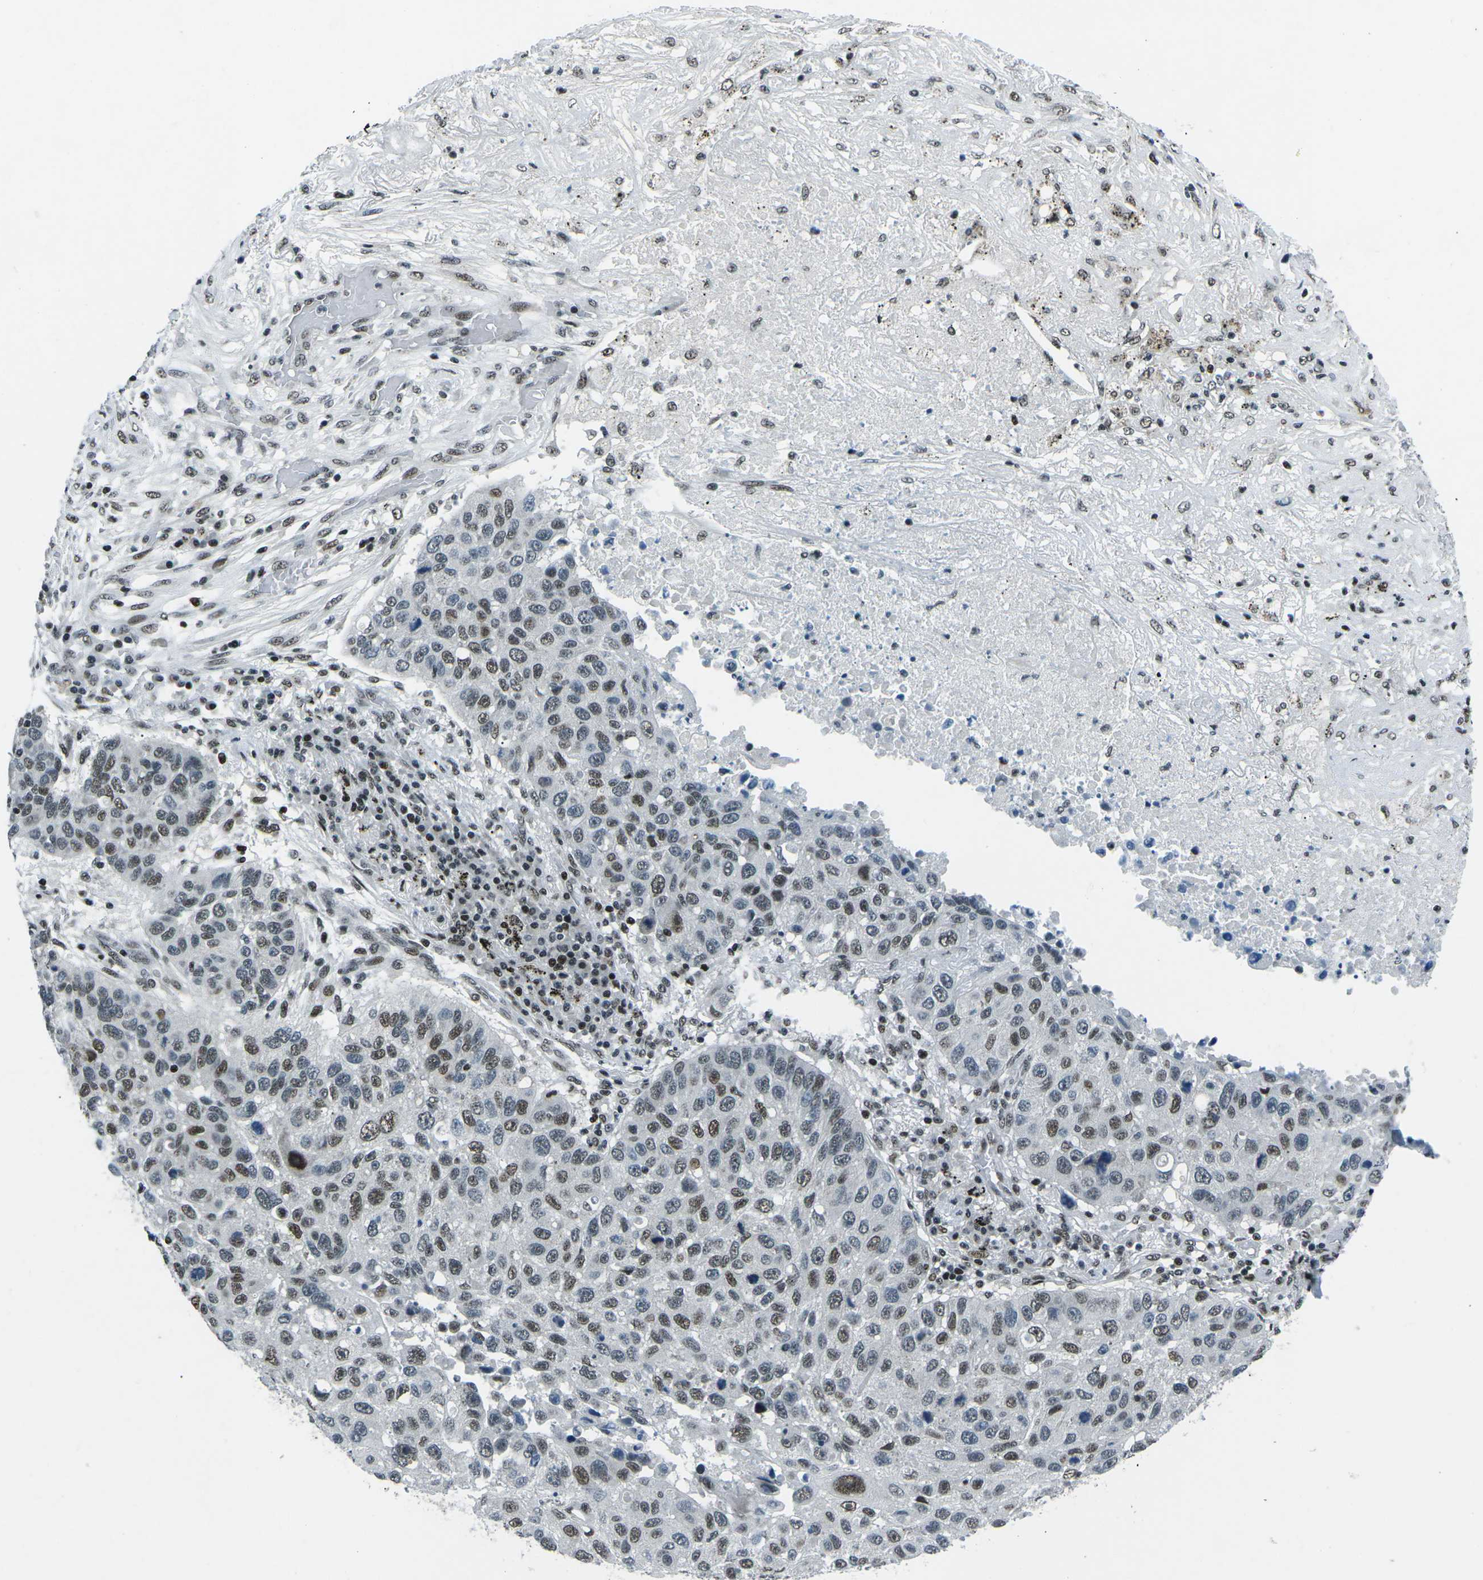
{"staining": {"intensity": "moderate", "quantity": "25%-75%", "location": "nuclear"}, "tissue": "lung cancer", "cell_type": "Tumor cells", "image_type": "cancer", "snomed": [{"axis": "morphology", "description": "Squamous cell carcinoma, NOS"}, {"axis": "topography", "description": "Lung"}], "caption": "This photomicrograph displays IHC staining of human lung cancer, with medium moderate nuclear expression in approximately 25%-75% of tumor cells.", "gene": "RBL2", "patient": {"sex": "male", "age": 57}}